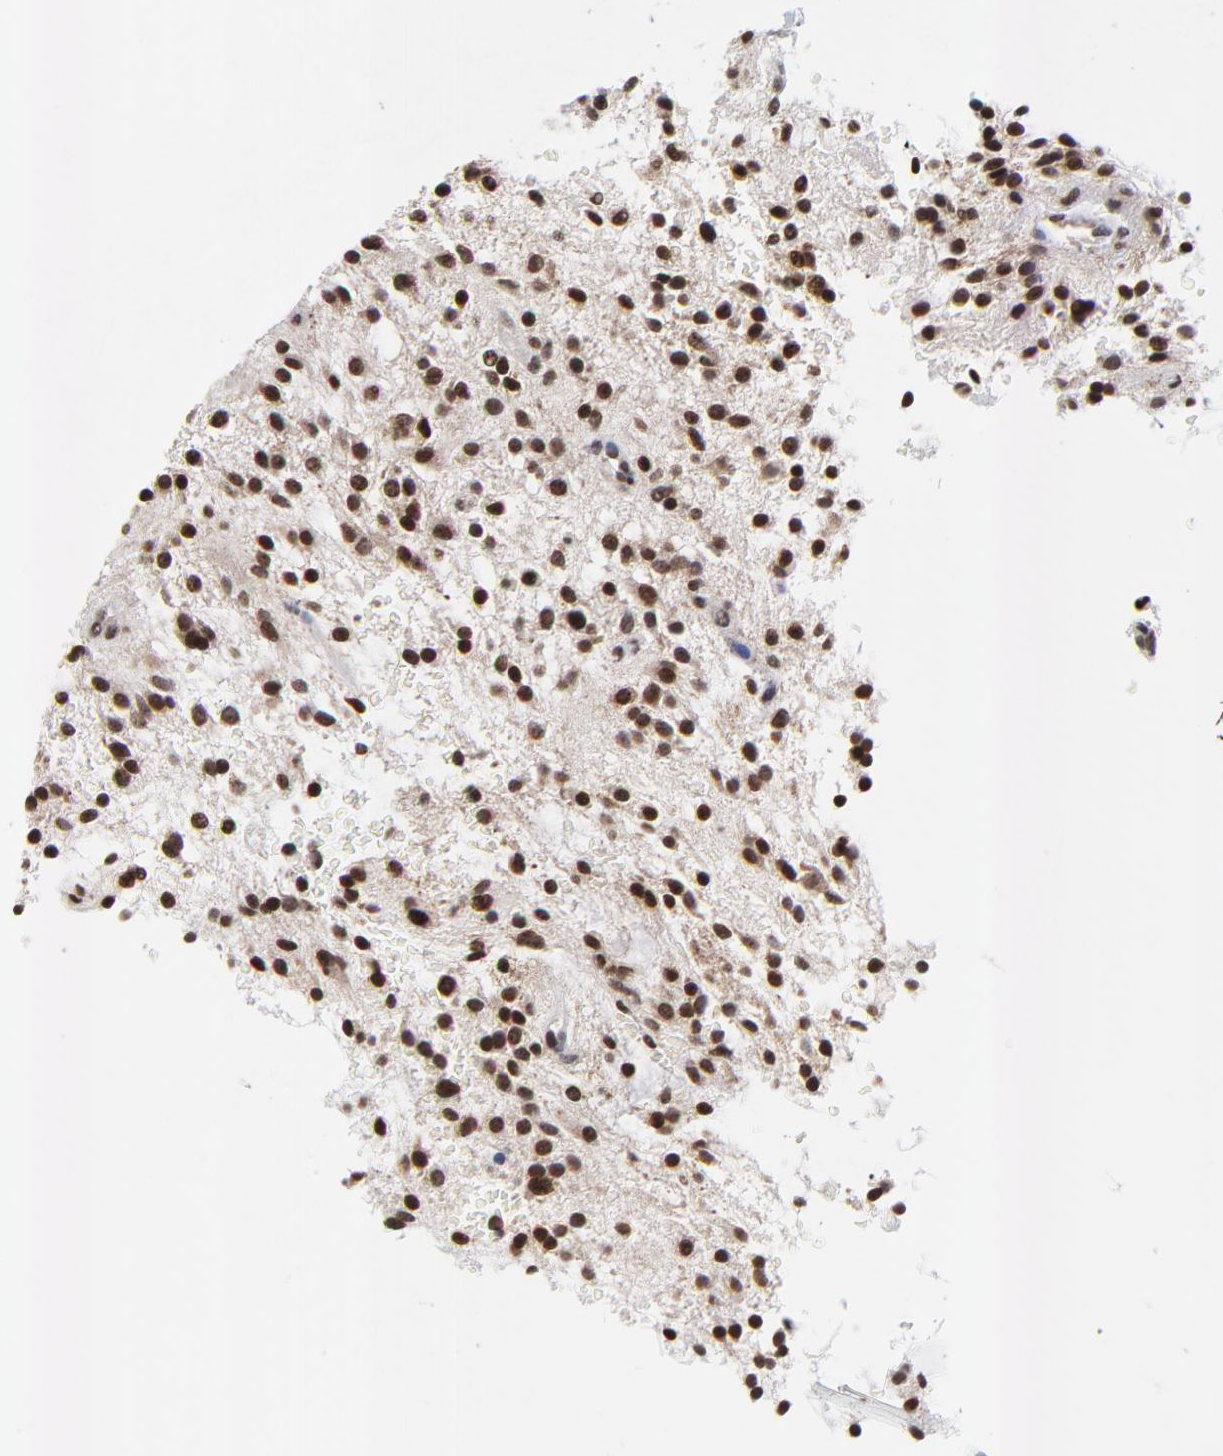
{"staining": {"intensity": "strong", "quantity": ">75%", "location": "nuclear"}, "tissue": "glioma", "cell_type": "Tumor cells", "image_type": "cancer", "snomed": [{"axis": "morphology", "description": "Glioma, malignant, NOS"}, {"axis": "topography", "description": "Cerebellum"}], "caption": "Approximately >75% of tumor cells in human glioma reveal strong nuclear protein positivity as visualized by brown immunohistochemical staining.", "gene": "ZNF777", "patient": {"sex": "female", "age": 10}}